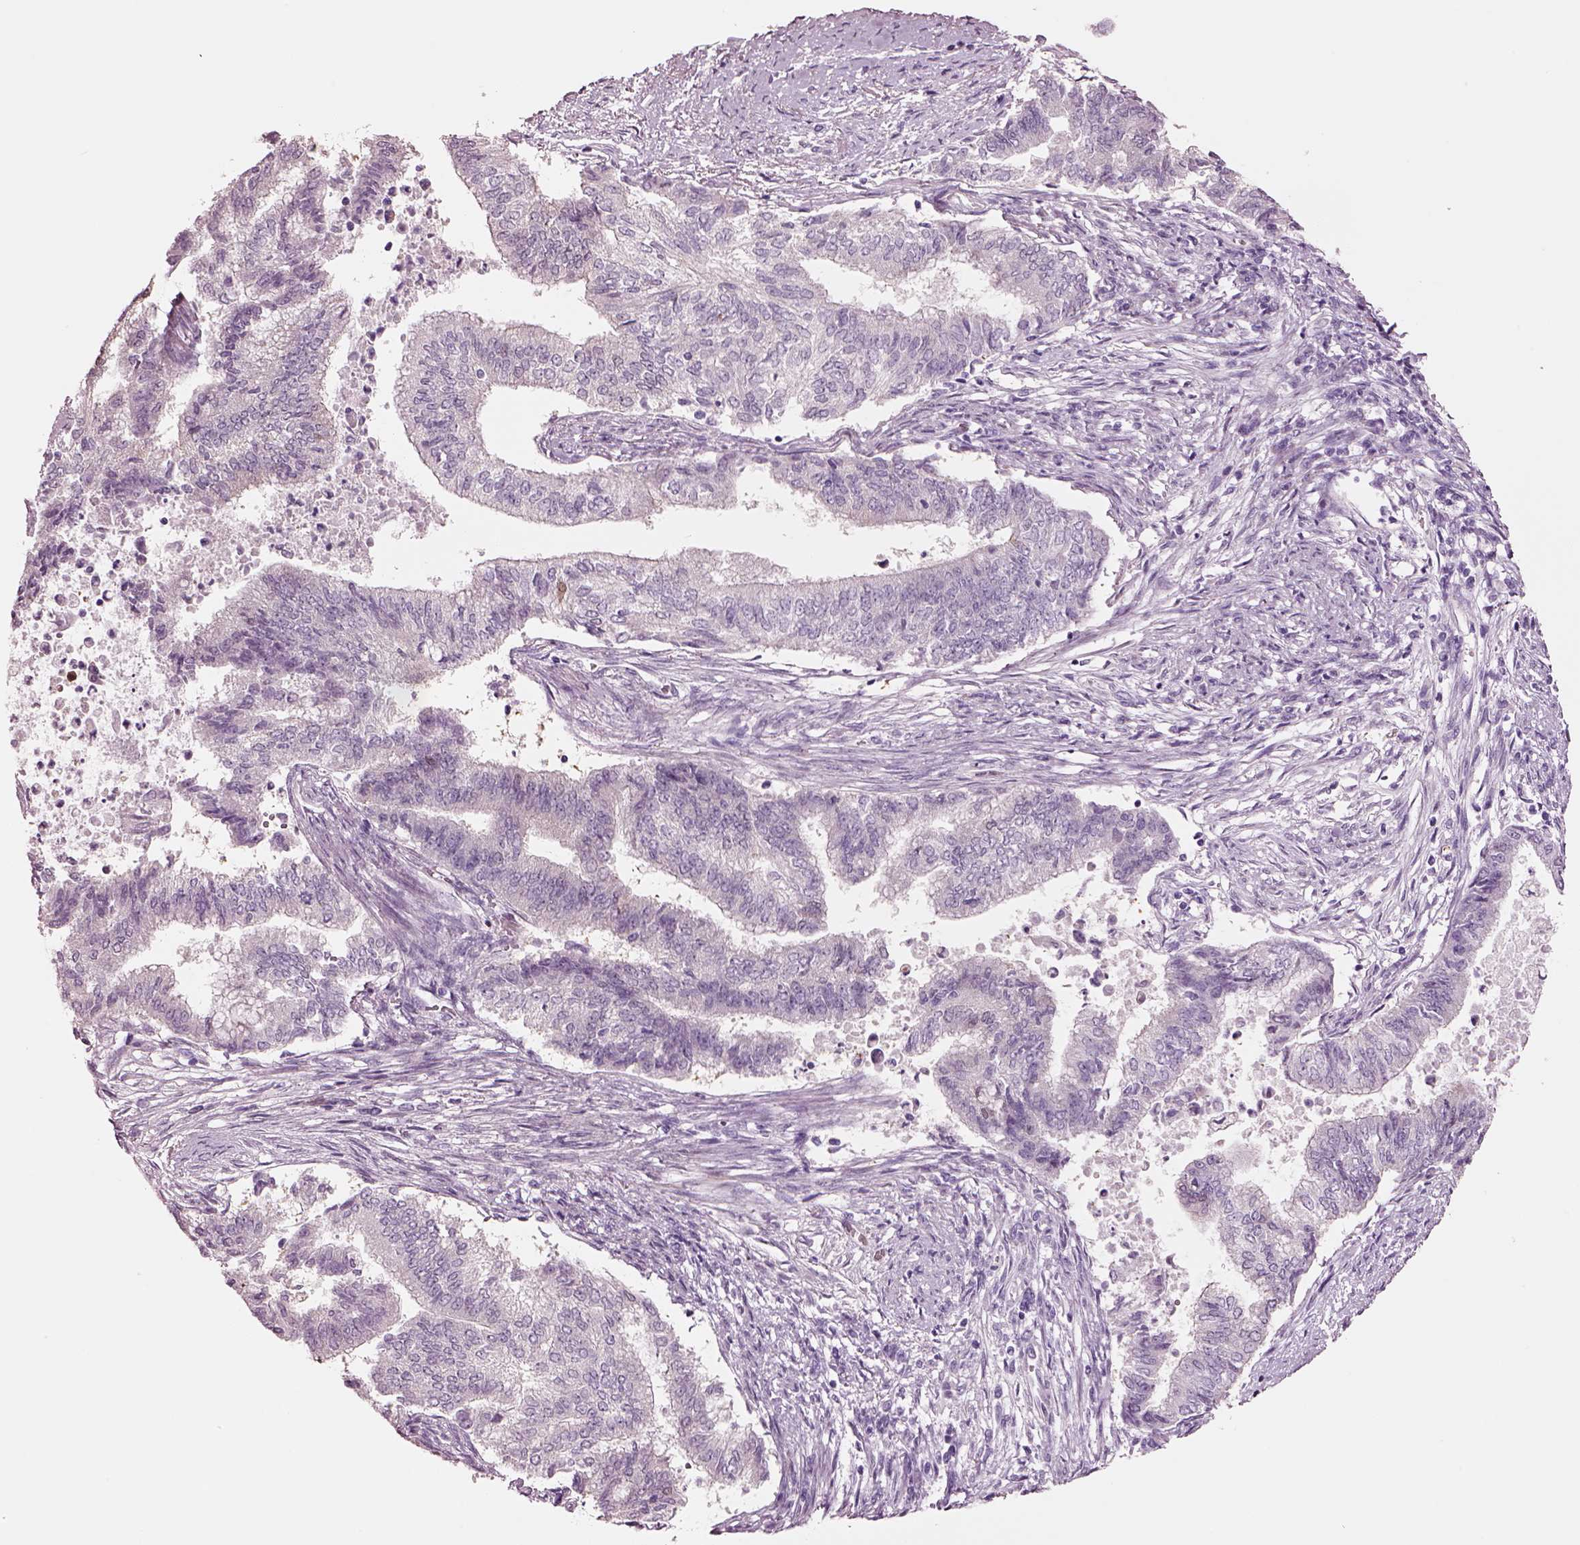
{"staining": {"intensity": "negative", "quantity": "none", "location": "none"}, "tissue": "endometrial cancer", "cell_type": "Tumor cells", "image_type": "cancer", "snomed": [{"axis": "morphology", "description": "Adenocarcinoma, NOS"}, {"axis": "topography", "description": "Endometrium"}], "caption": "High power microscopy image of an immunohistochemistry micrograph of endometrial cancer, revealing no significant staining in tumor cells.", "gene": "SCML2", "patient": {"sex": "female", "age": 65}}